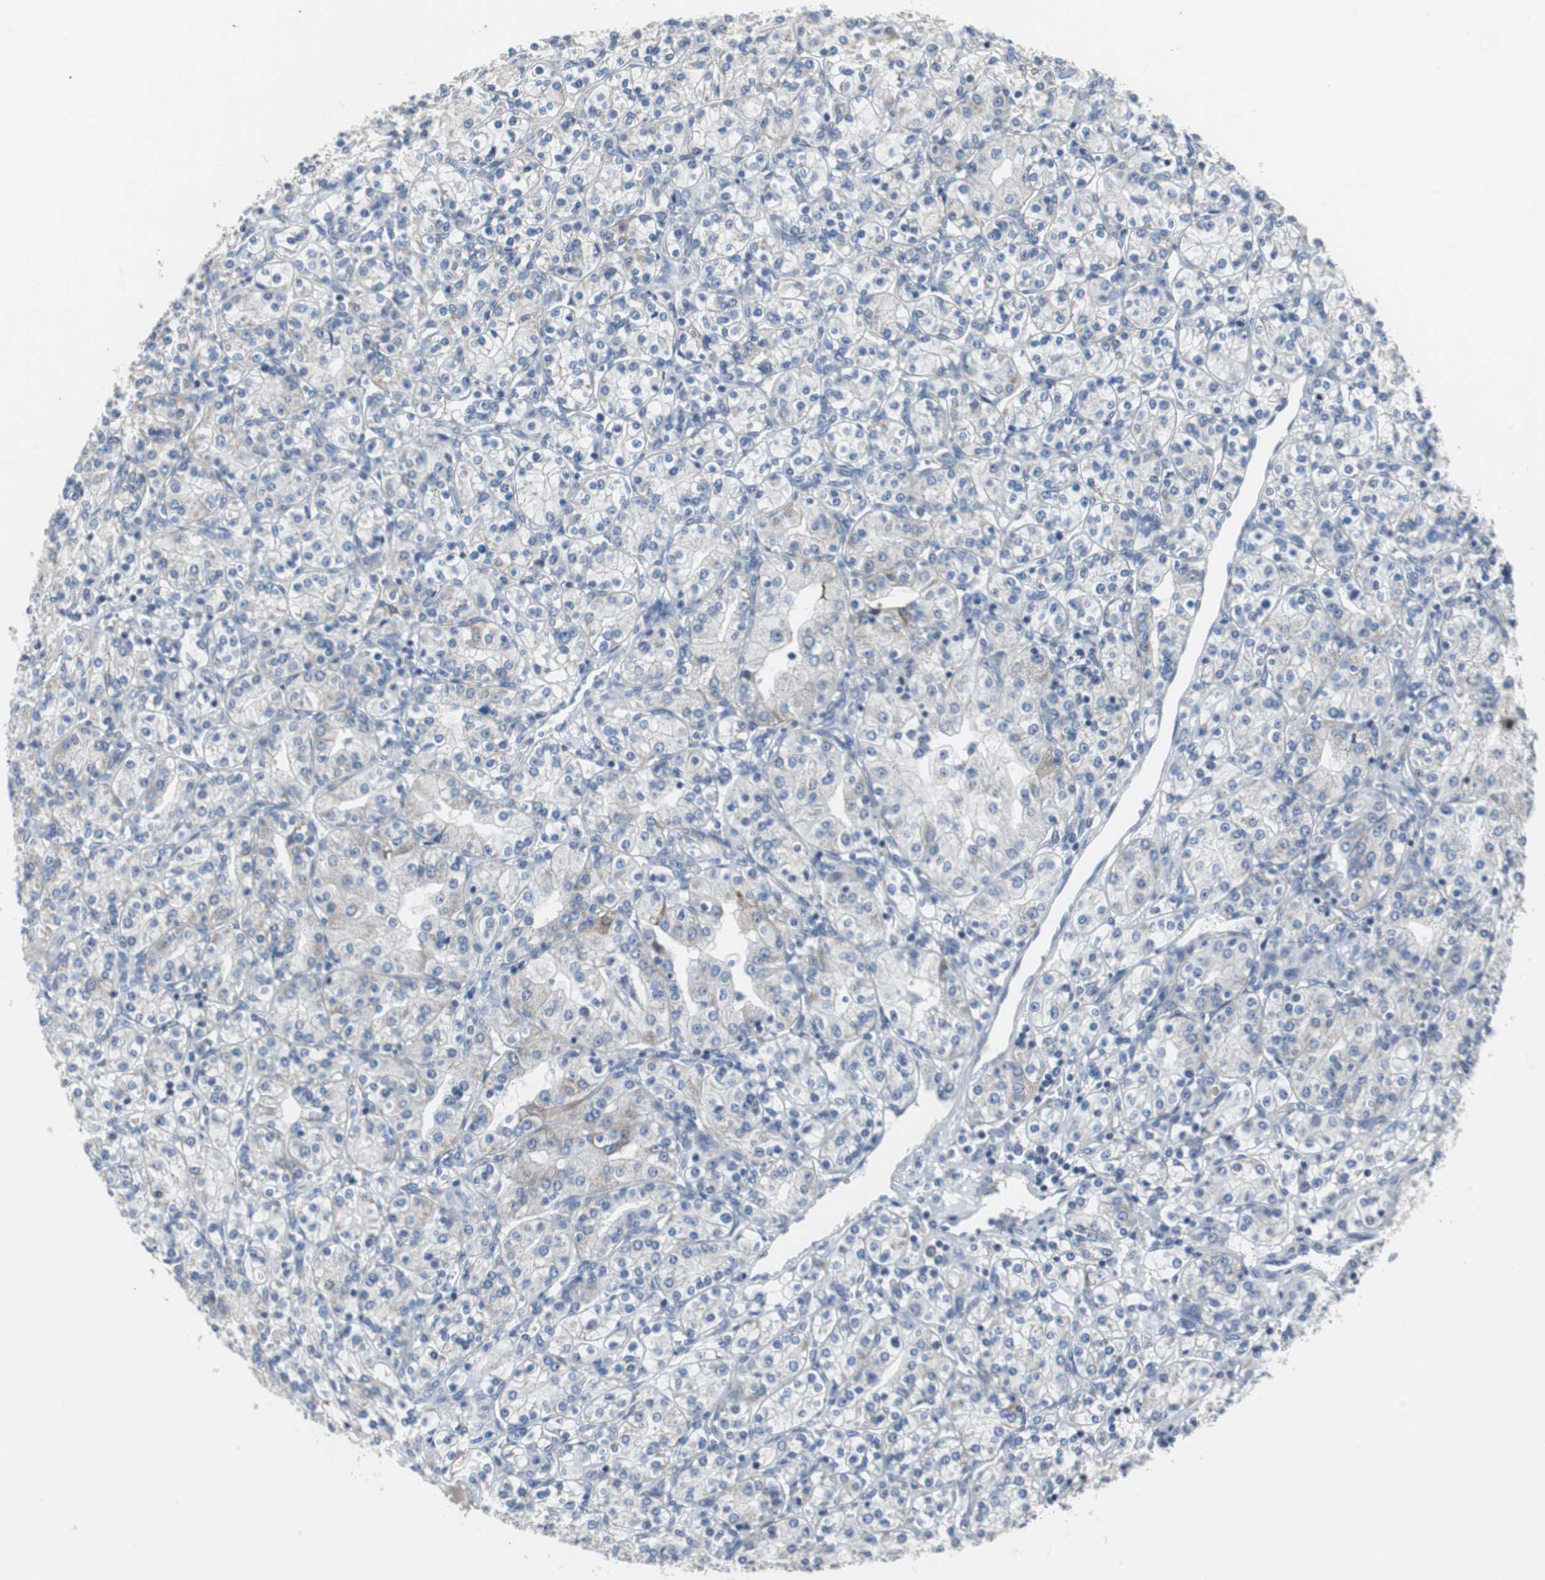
{"staining": {"intensity": "negative", "quantity": "none", "location": "none"}, "tissue": "renal cancer", "cell_type": "Tumor cells", "image_type": "cancer", "snomed": [{"axis": "morphology", "description": "Adenocarcinoma, NOS"}, {"axis": "topography", "description": "Kidney"}], "caption": "Histopathology image shows no protein staining in tumor cells of renal cancer (adenocarcinoma) tissue. (Brightfield microscopy of DAB (3,3'-diaminobenzidine) immunohistochemistry at high magnification).", "gene": "TP63", "patient": {"sex": "male", "age": 77}}